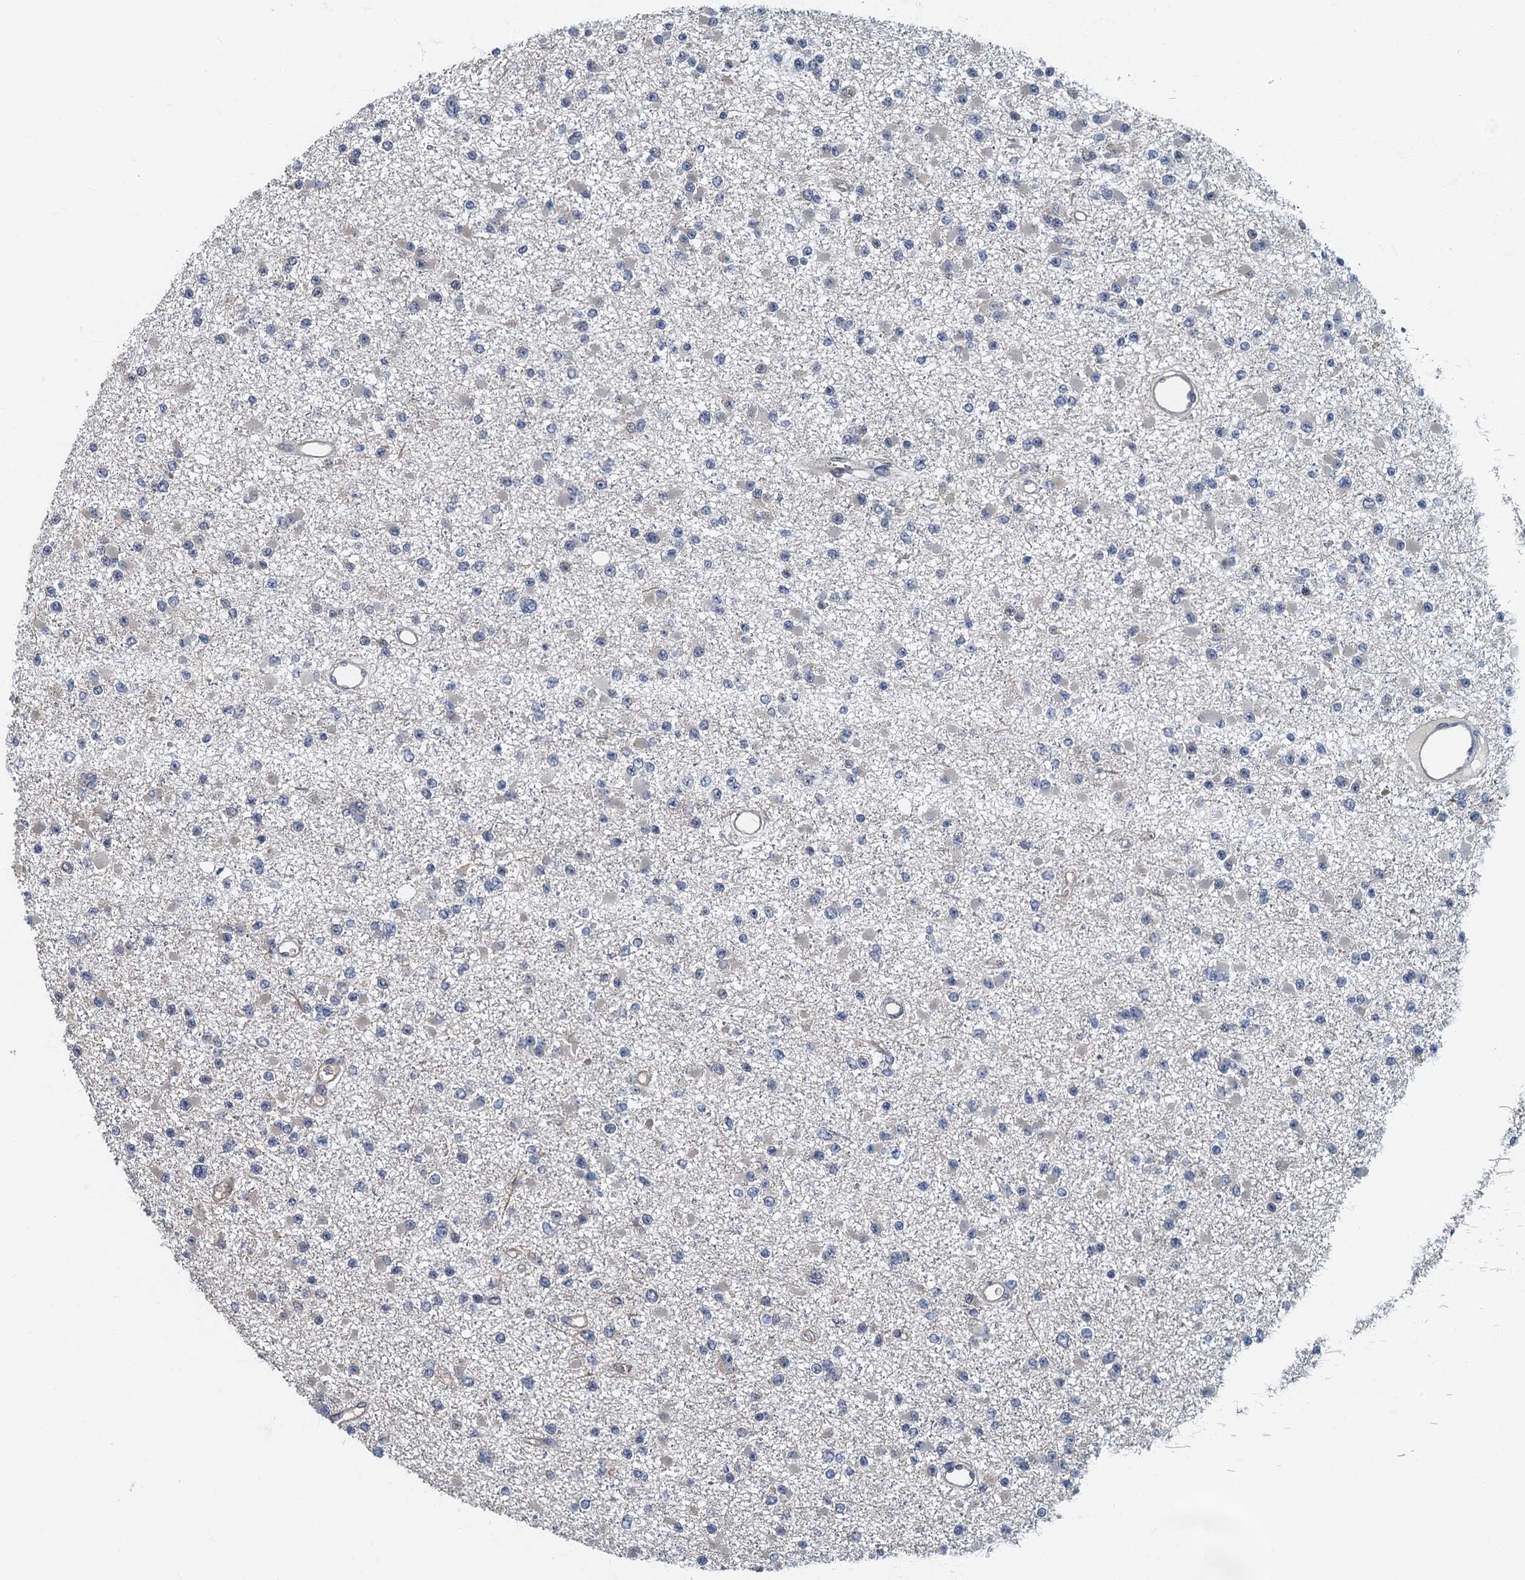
{"staining": {"intensity": "negative", "quantity": "none", "location": "none"}, "tissue": "glioma", "cell_type": "Tumor cells", "image_type": "cancer", "snomed": [{"axis": "morphology", "description": "Glioma, malignant, Low grade"}, {"axis": "topography", "description": "Brain"}], "caption": "Immunohistochemistry (IHC) histopathology image of neoplastic tissue: malignant glioma (low-grade) stained with DAB (3,3'-diaminobenzidine) reveals no significant protein staining in tumor cells.", "gene": "CKAP2L", "patient": {"sex": "female", "age": 22}}